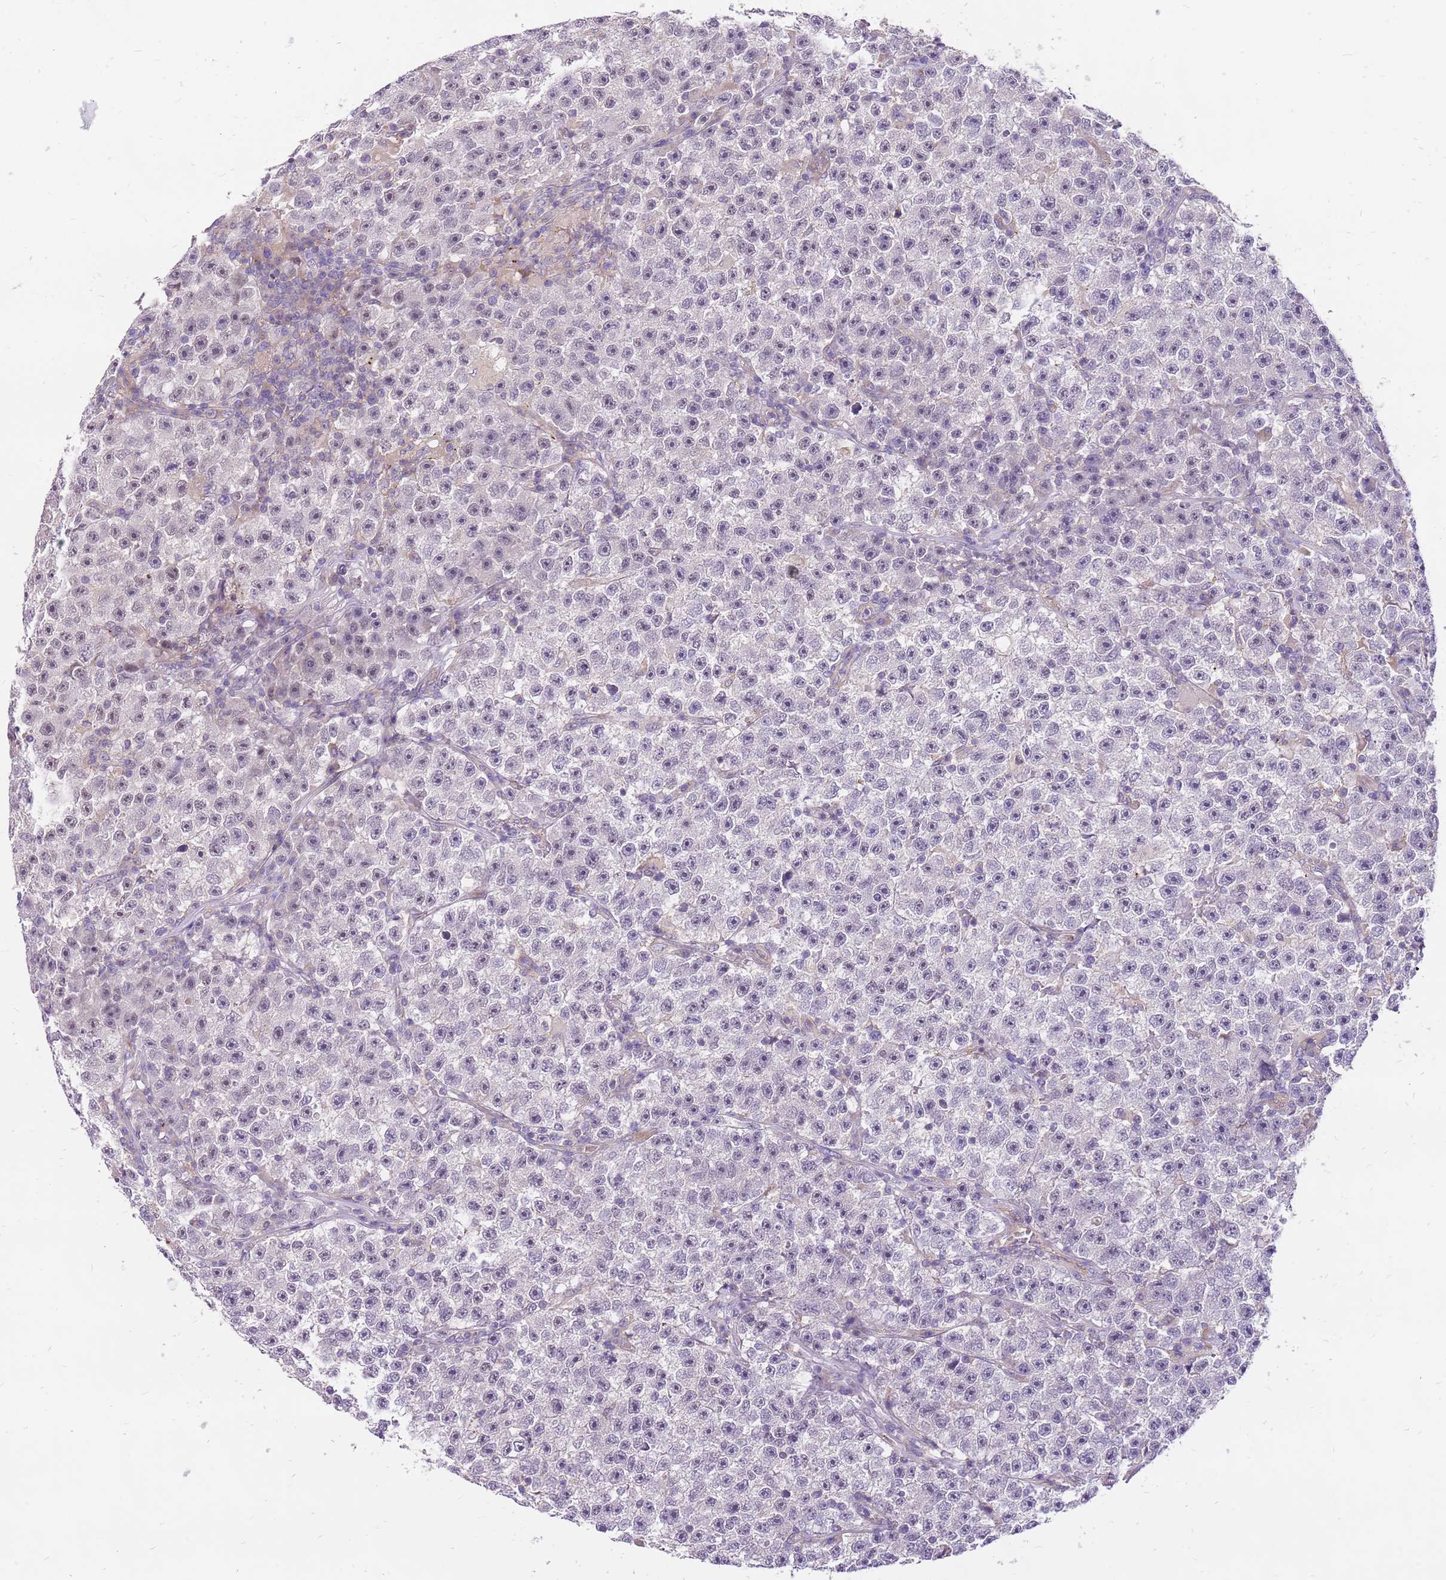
{"staining": {"intensity": "weak", "quantity": "25%-75%", "location": "nuclear"}, "tissue": "testis cancer", "cell_type": "Tumor cells", "image_type": "cancer", "snomed": [{"axis": "morphology", "description": "Seminoma, NOS"}, {"axis": "topography", "description": "Testis"}], "caption": "An image of human testis seminoma stained for a protein shows weak nuclear brown staining in tumor cells.", "gene": "WASHC4", "patient": {"sex": "male", "age": 22}}